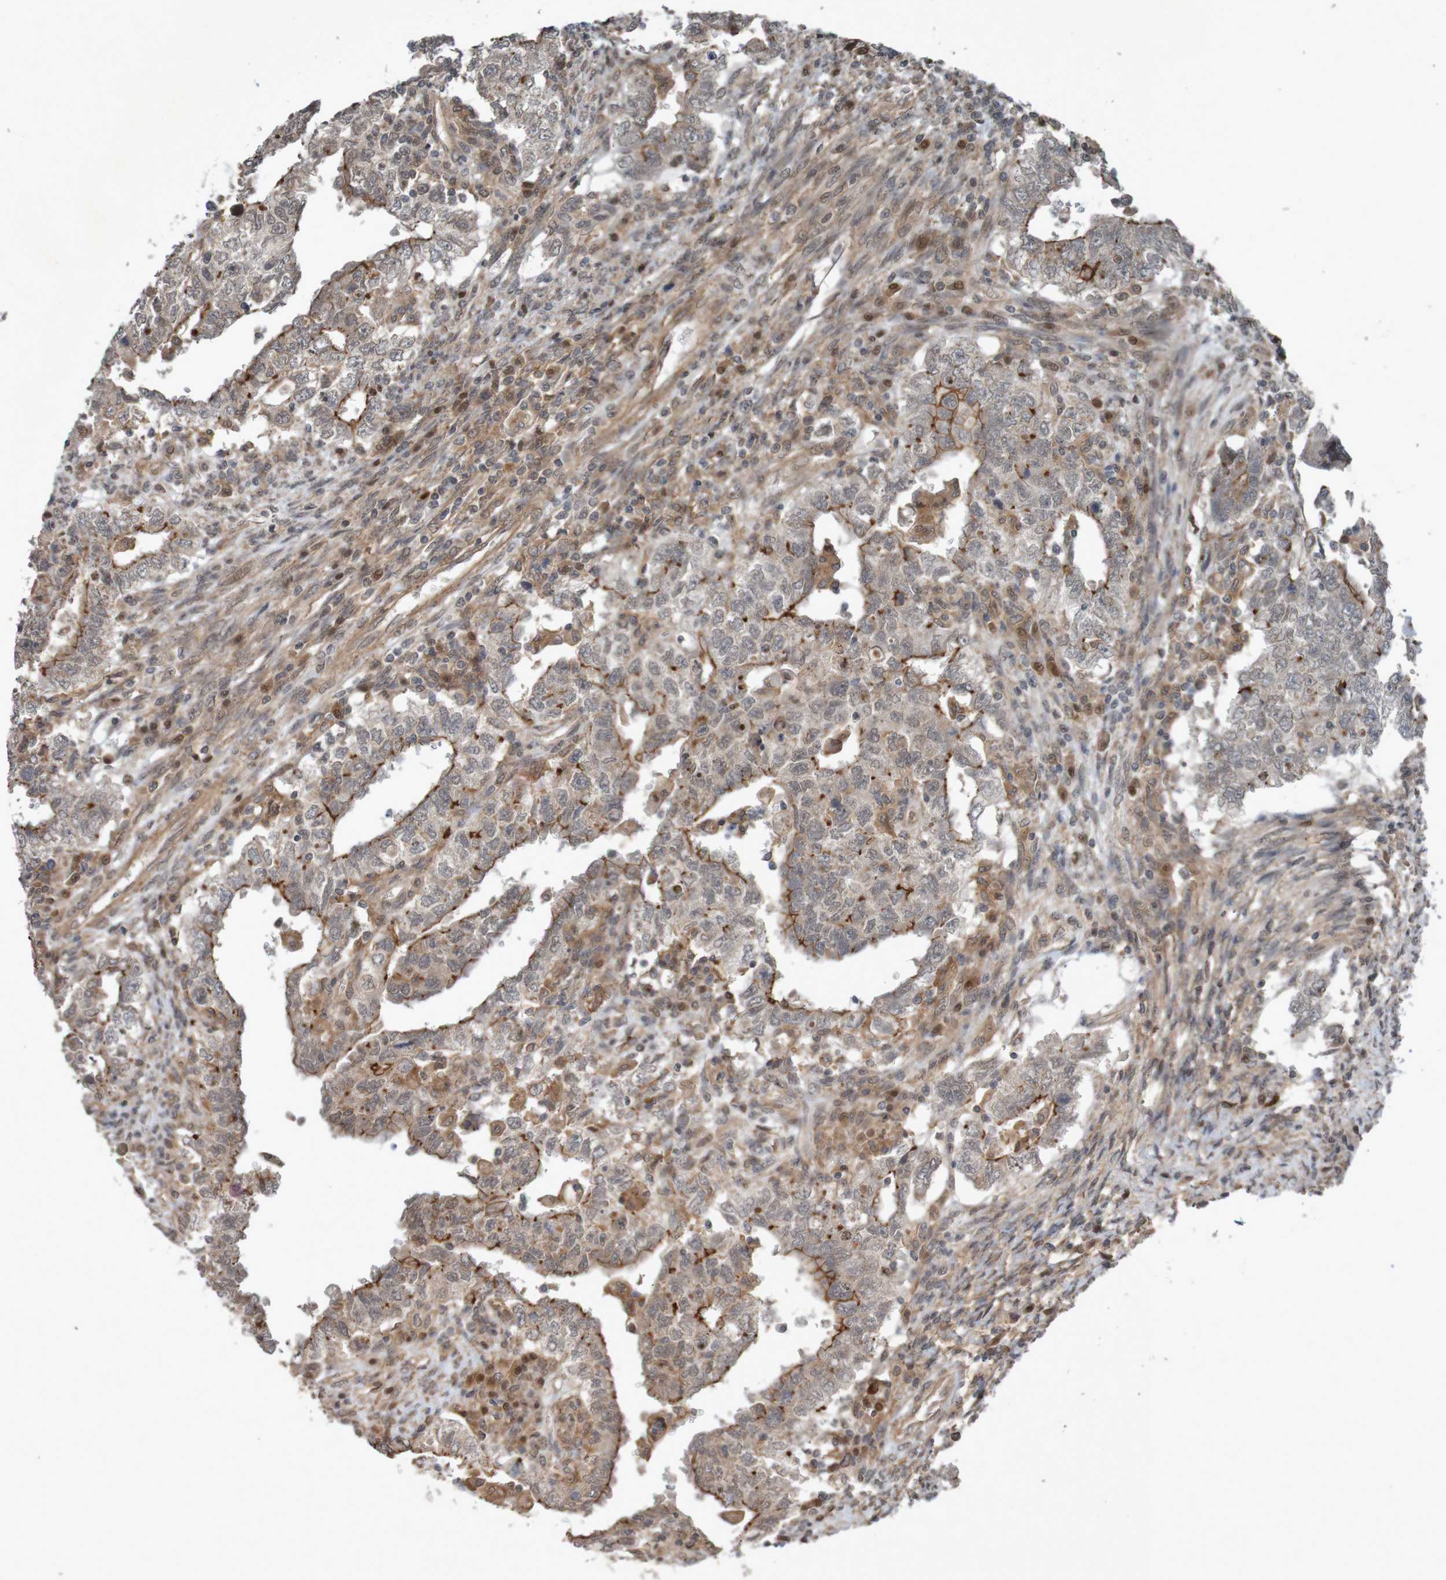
{"staining": {"intensity": "moderate", "quantity": "25%-75%", "location": "cytoplasmic/membranous"}, "tissue": "testis cancer", "cell_type": "Tumor cells", "image_type": "cancer", "snomed": [{"axis": "morphology", "description": "Carcinoma, Embryonal, NOS"}, {"axis": "topography", "description": "Testis"}], "caption": "High-power microscopy captured an IHC histopathology image of testis cancer (embryonal carcinoma), revealing moderate cytoplasmic/membranous positivity in approximately 25%-75% of tumor cells.", "gene": "ARHGEF11", "patient": {"sex": "male", "age": 26}}